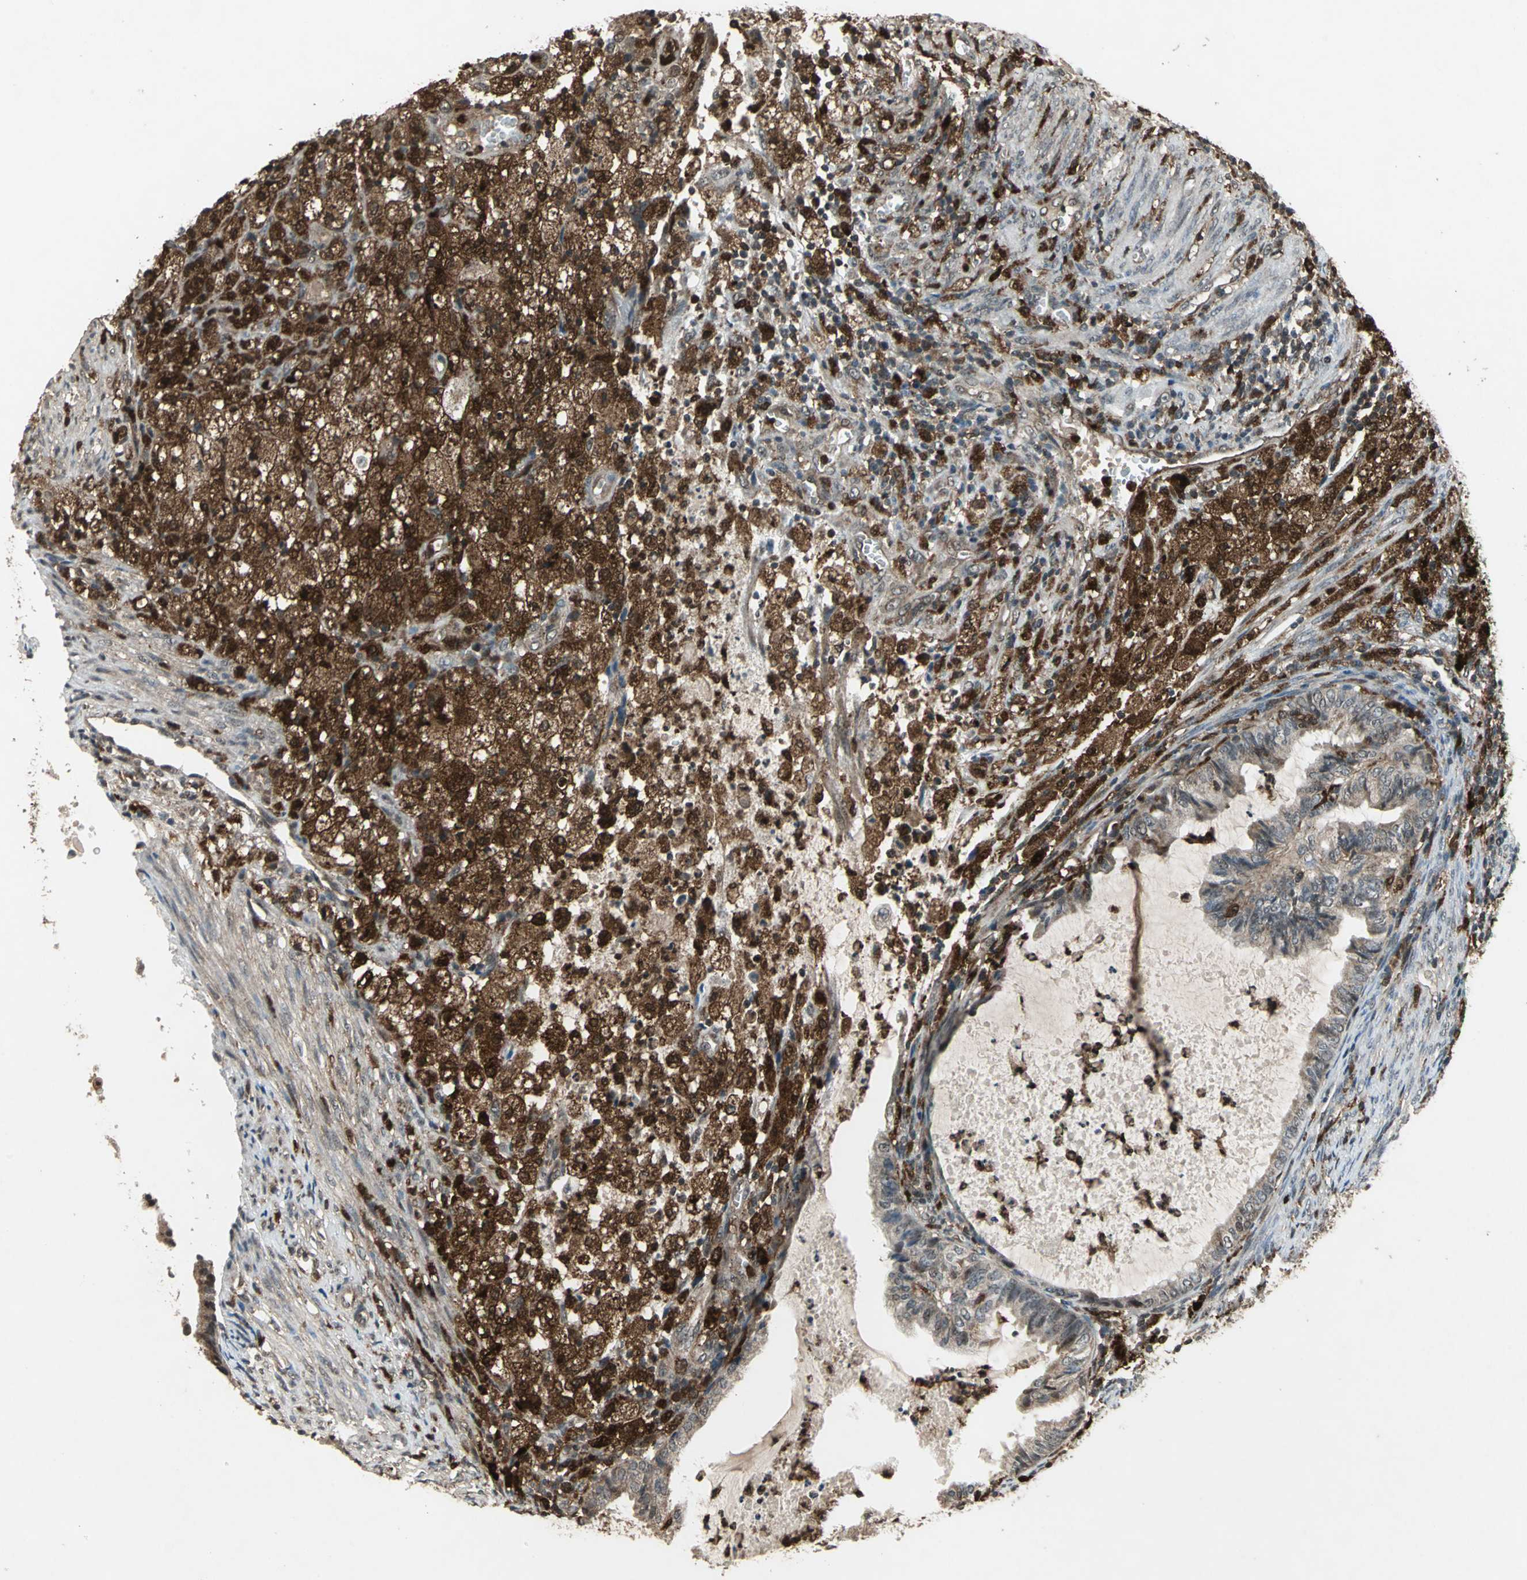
{"staining": {"intensity": "weak", "quantity": ">75%", "location": "cytoplasmic/membranous"}, "tissue": "cervical cancer", "cell_type": "Tumor cells", "image_type": "cancer", "snomed": [{"axis": "morphology", "description": "Normal tissue, NOS"}, {"axis": "morphology", "description": "Adenocarcinoma, NOS"}, {"axis": "topography", "description": "Cervix"}, {"axis": "topography", "description": "Endometrium"}], "caption": "About >75% of tumor cells in adenocarcinoma (cervical) demonstrate weak cytoplasmic/membranous protein positivity as visualized by brown immunohistochemical staining.", "gene": "PYCARD", "patient": {"sex": "female", "age": 86}}